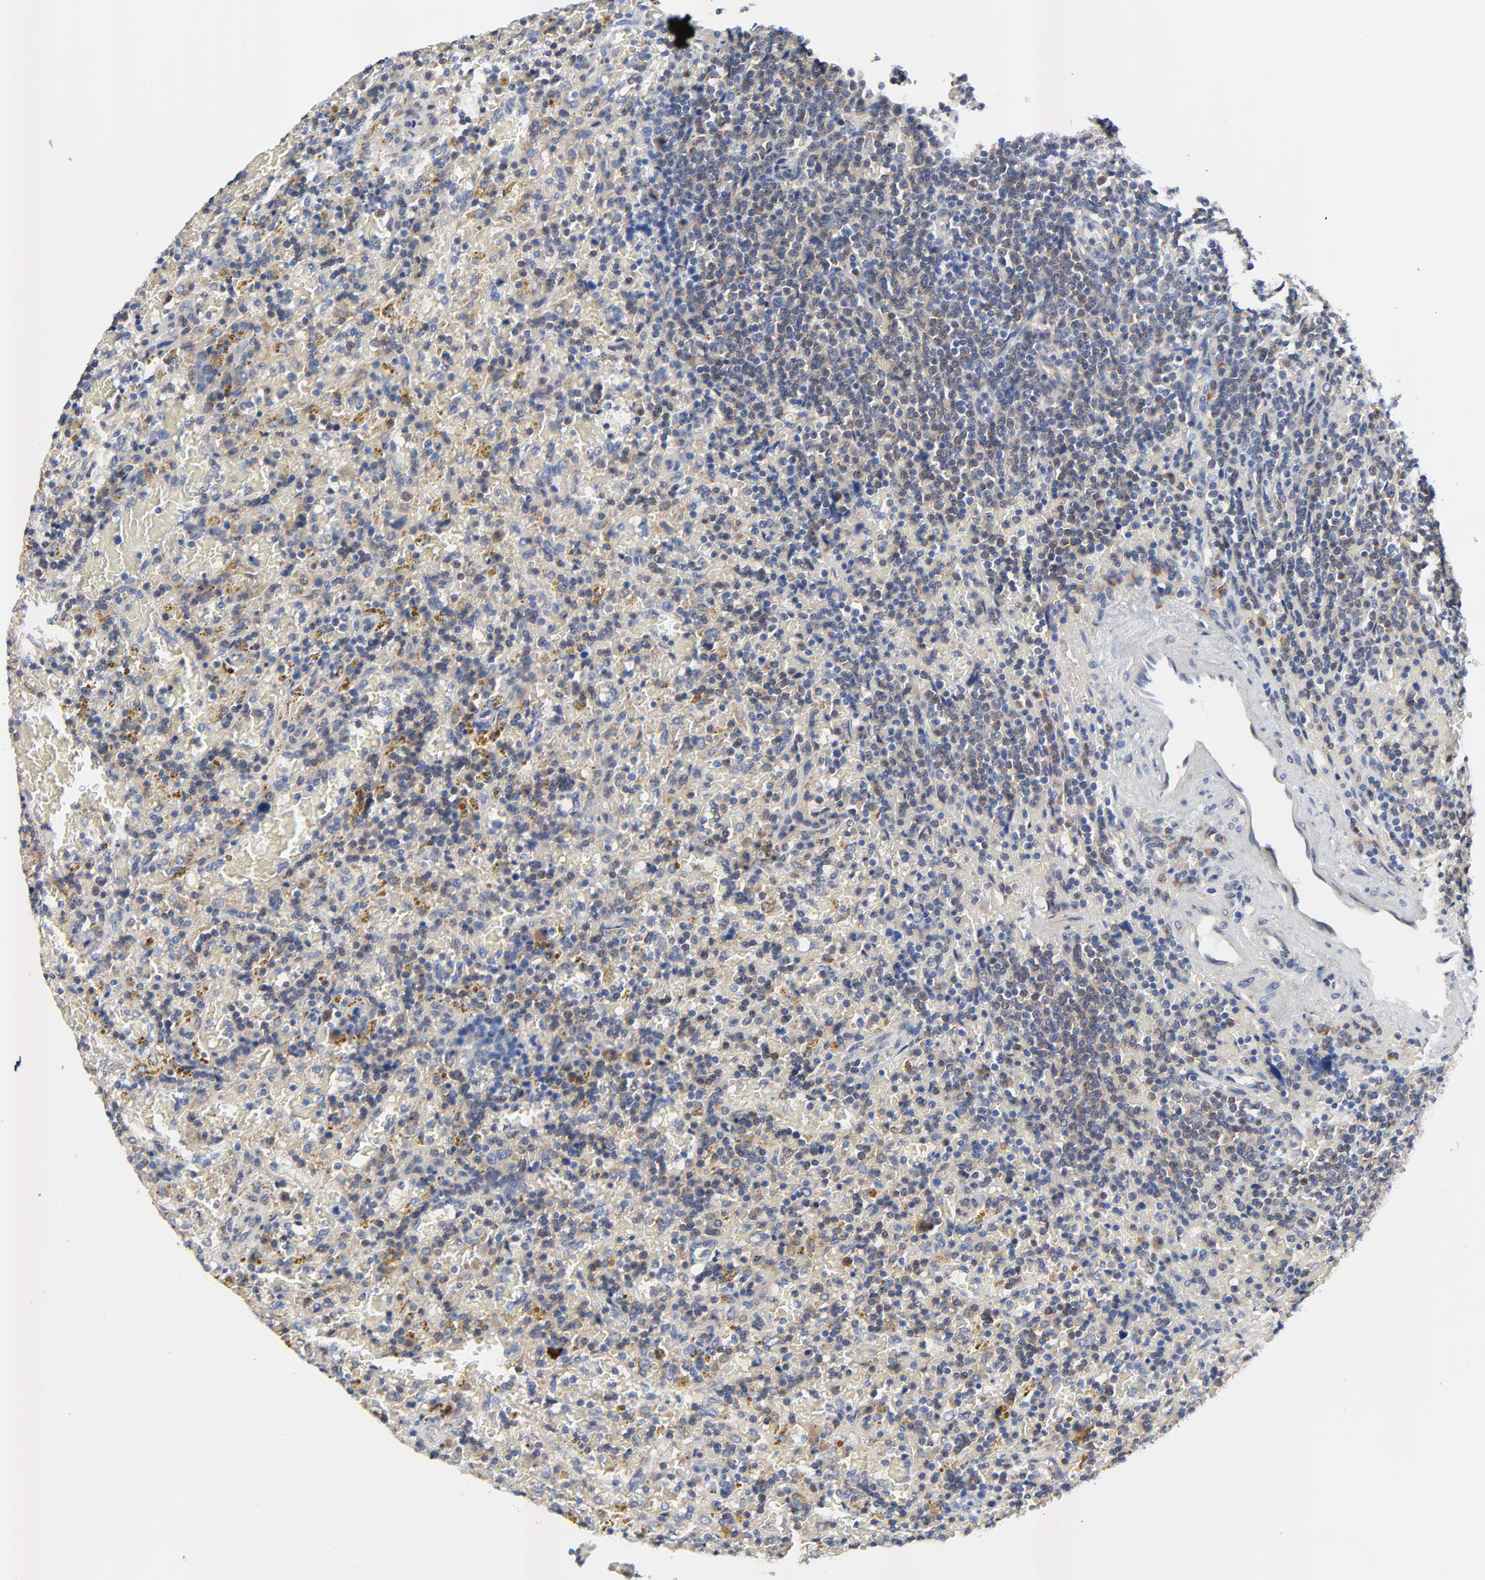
{"staining": {"intensity": "weak", "quantity": "<25%", "location": "cytoplasmic/membranous"}, "tissue": "lymphoma", "cell_type": "Tumor cells", "image_type": "cancer", "snomed": [{"axis": "morphology", "description": "Malignant lymphoma, non-Hodgkin's type, Low grade"}, {"axis": "topography", "description": "Spleen"}], "caption": "Lymphoma was stained to show a protein in brown. There is no significant positivity in tumor cells.", "gene": "VAV2", "patient": {"sex": "female", "age": 65}}